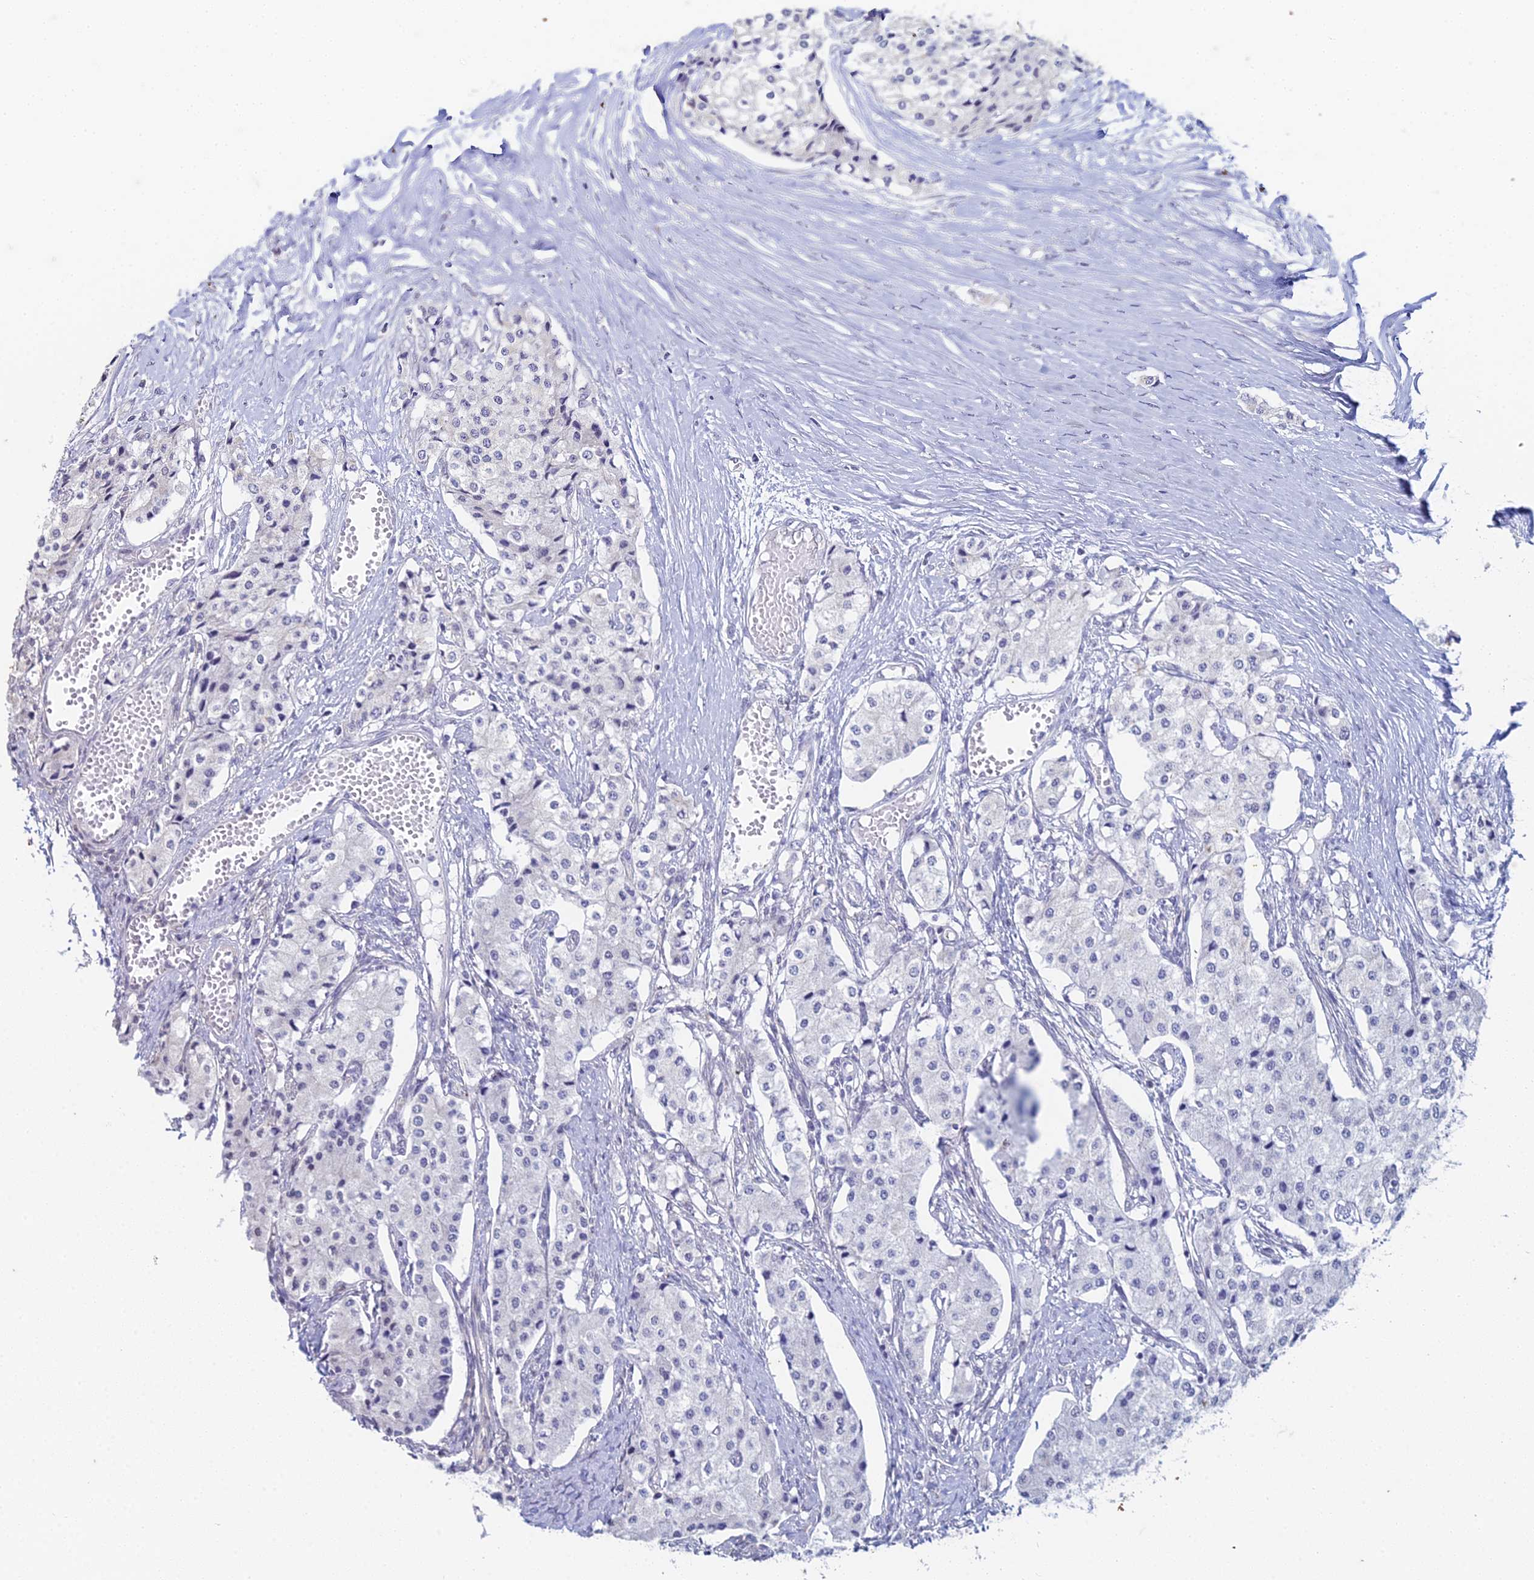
{"staining": {"intensity": "negative", "quantity": "none", "location": "none"}, "tissue": "carcinoid", "cell_type": "Tumor cells", "image_type": "cancer", "snomed": [{"axis": "morphology", "description": "Carcinoid, malignant, NOS"}, {"axis": "topography", "description": "Colon"}], "caption": "DAB immunohistochemical staining of carcinoid displays no significant expression in tumor cells. Brightfield microscopy of immunohistochemistry (IHC) stained with DAB (brown) and hematoxylin (blue), captured at high magnification.", "gene": "EEF2KMT", "patient": {"sex": "female", "age": 52}}